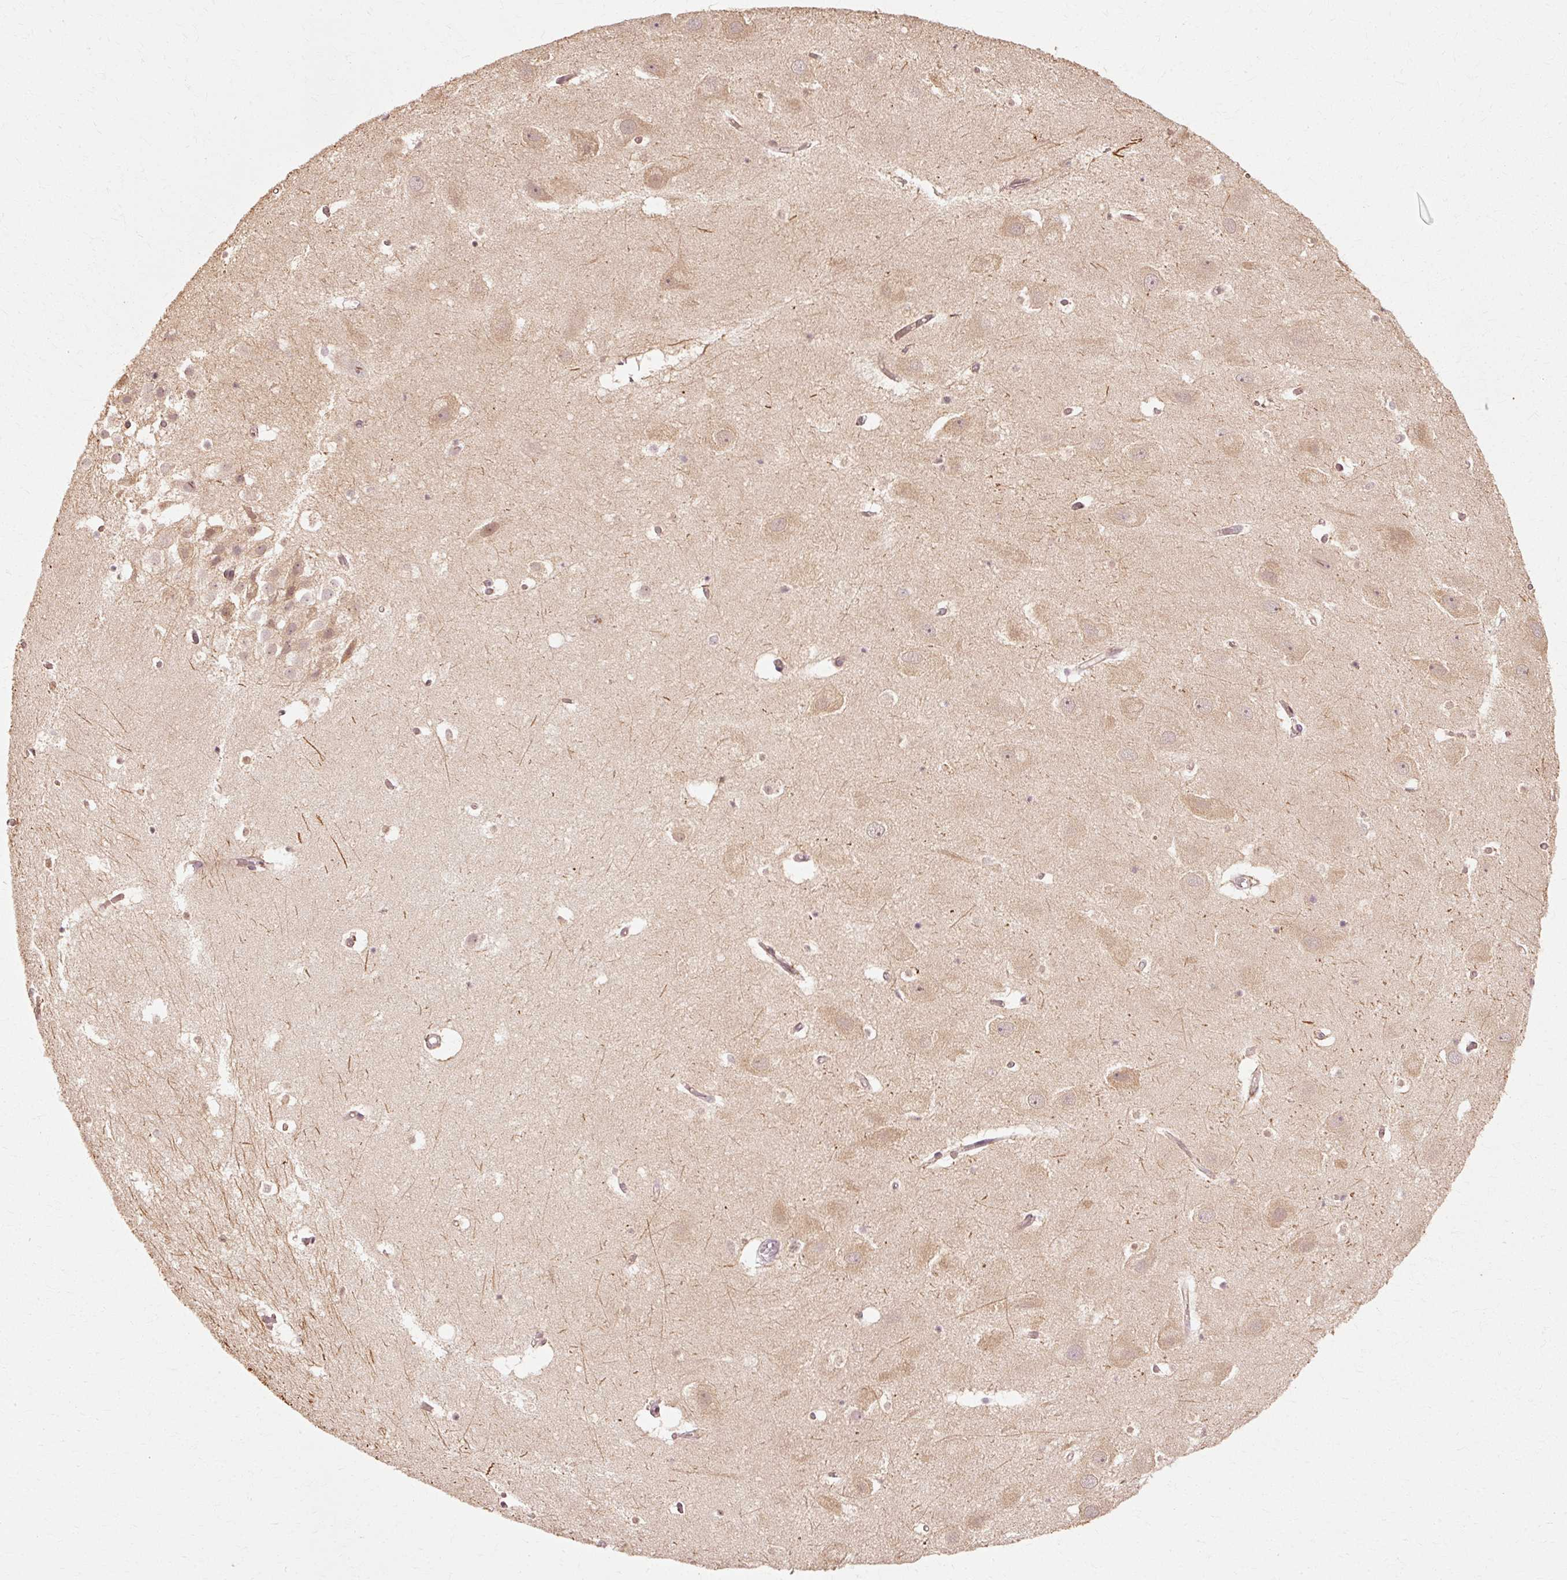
{"staining": {"intensity": "weak", "quantity": ">75%", "location": "cytoplasmic/membranous"}, "tissue": "hippocampus", "cell_type": "Glial cells", "image_type": "normal", "snomed": [{"axis": "morphology", "description": "Normal tissue, NOS"}, {"axis": "topography", "description": "Hippocampus"}], "caption": "IHC micrograph of benign hippocampus stained for a protein (brown), which reveals low levels of weak cytoplasmic/membranous positivity in about >75% of glial cells.", "gene": "RGPD5", "patient": {"sex": "female", "age": 52}}